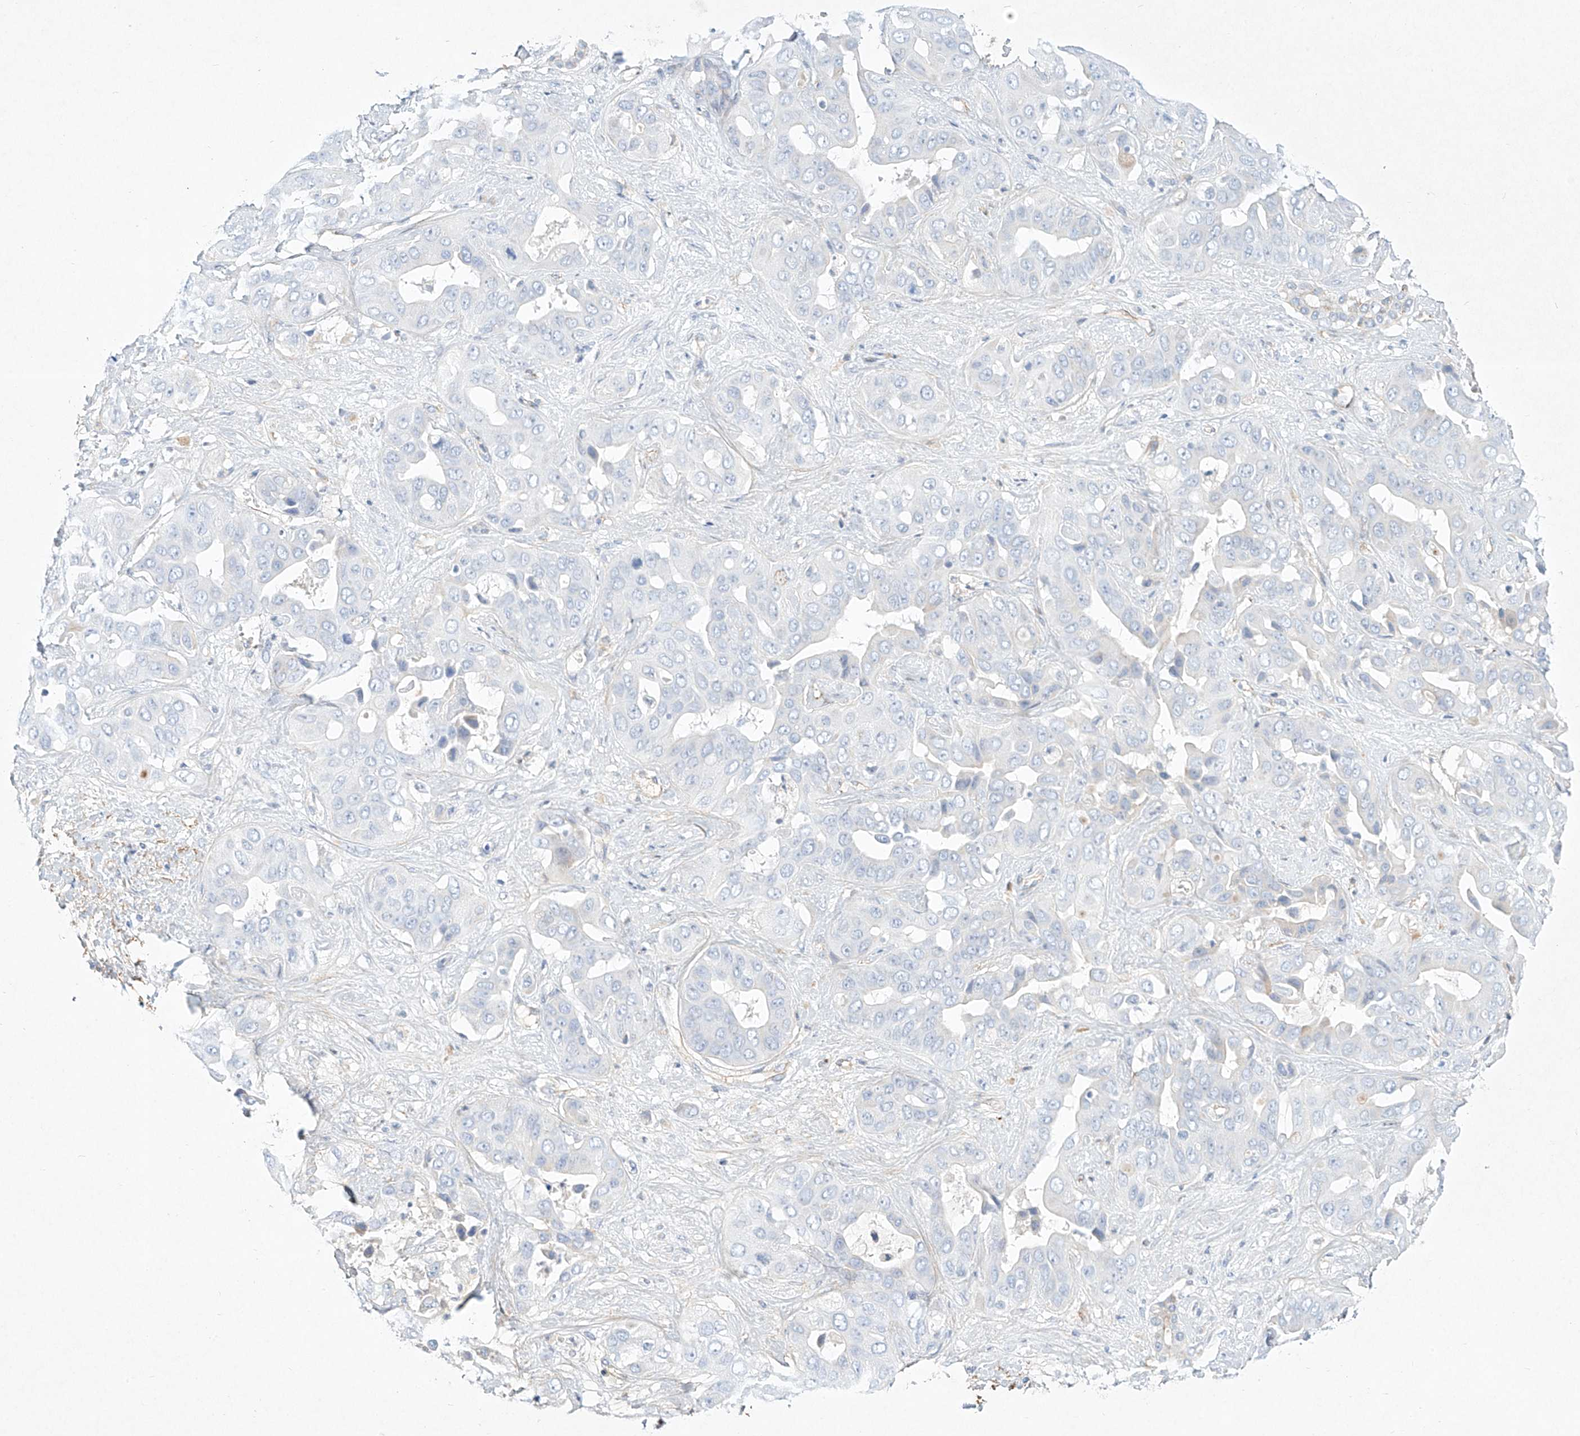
{"staining": {"intensity": "negative", "quantity": "none", "location": "none"}, "tissue": "liver cancer", "cell_type": "Tumor cells", "image_type": "cancer", "snomed": [{"axis": "morphology", "description": "Cholangiocarcinoma"}, {"axis": "topography", "description": "Liver"}], "caption": "DAB immunohistochemical staining of cholangiocarcinoma (liver) exhibits no significant positivity in tumor cells.", "gene": "REEP2", "patient": {"sex": "female", "age": 52}}